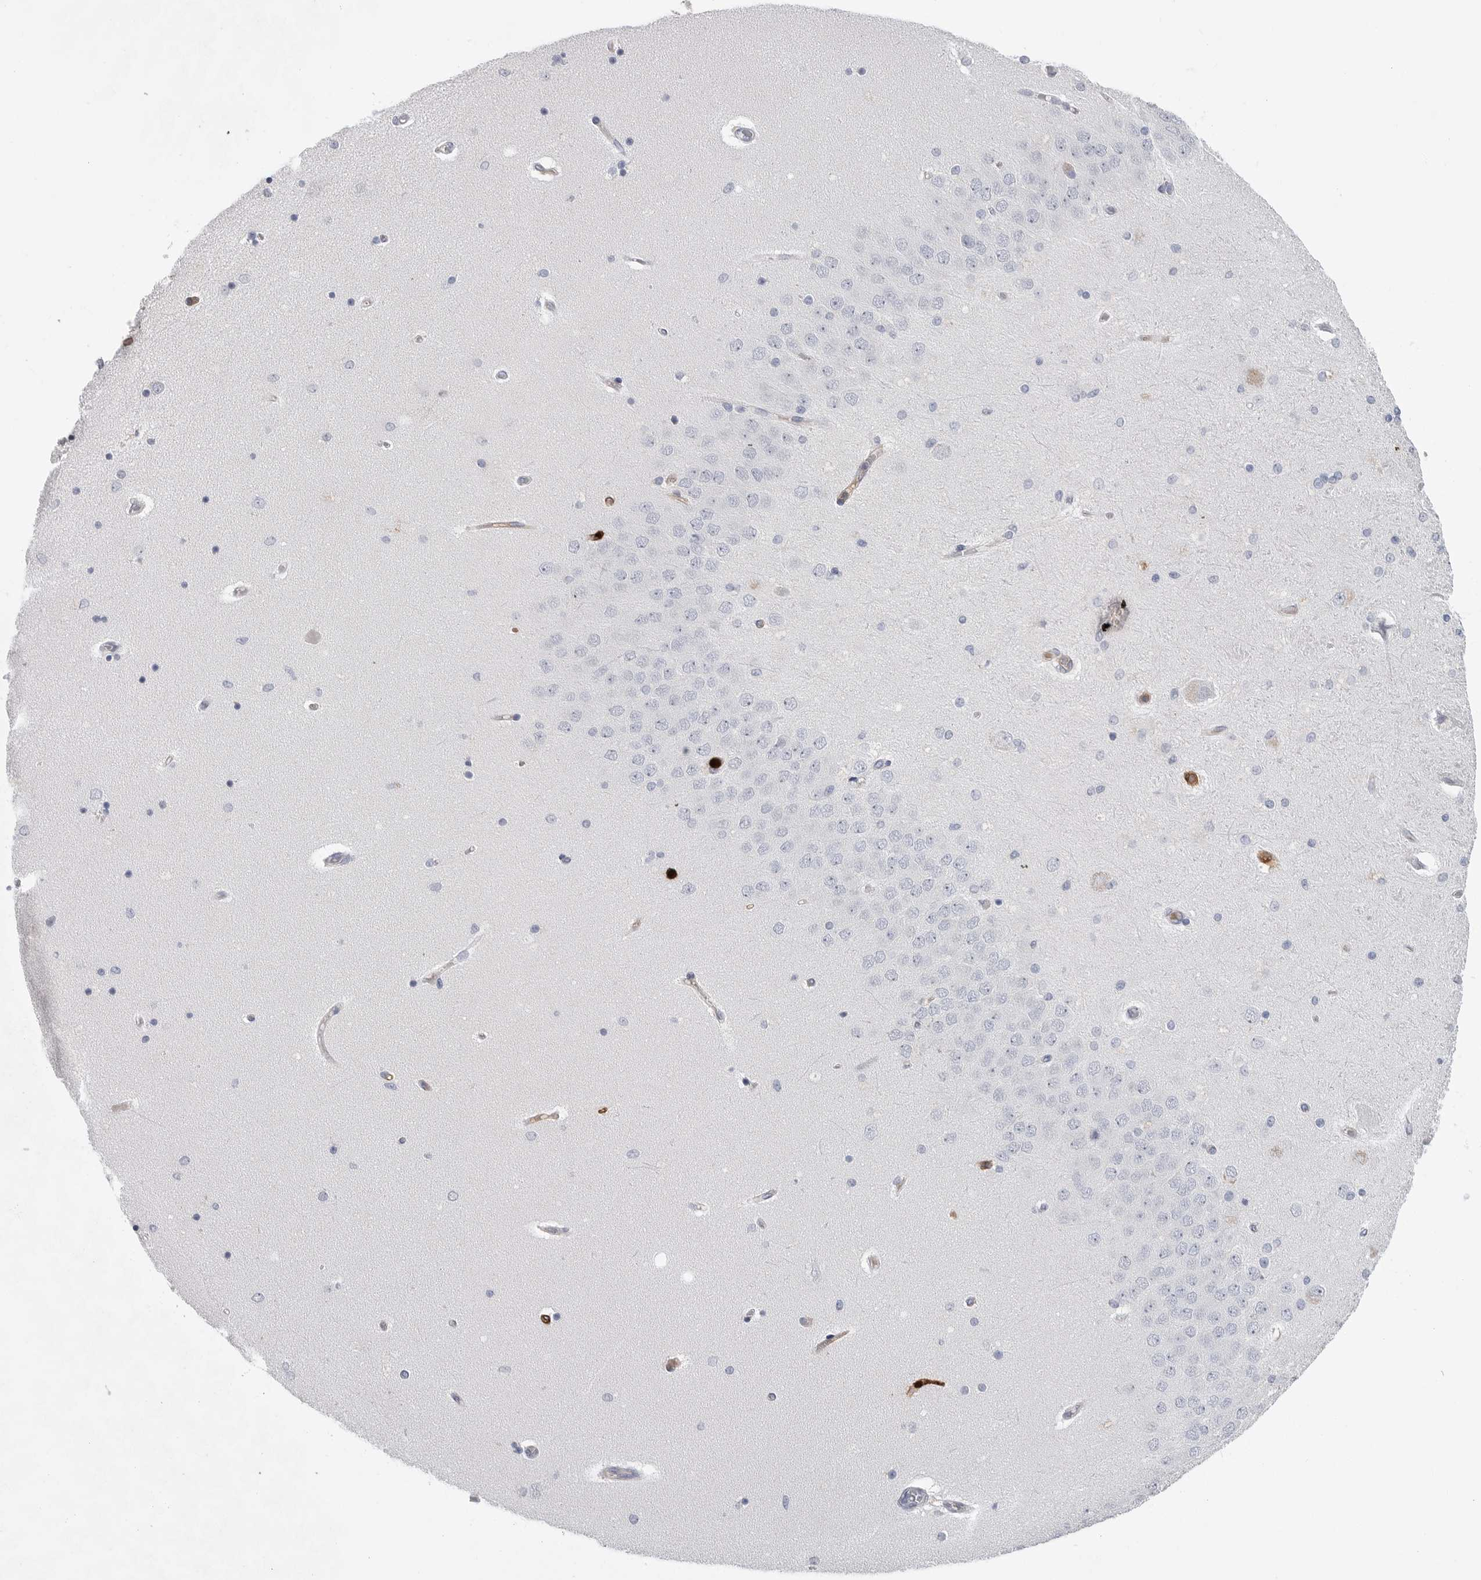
{"staining": {"intensity": "negative", "quantity": "none", "location": "none"}, "tissue": "hippocampus", "cell_type": "Glial cells", "image_type": "normal", "snomed": [{"axis": "morphology", "description": "Normal tissue, NOS"}, {"axis": "topography", "description": "Hippocampus"}], "caption": "High power microscopy histopathology image of an immunohistochemistry (IHC) micrograph of normal hippocampus, revealing no significant positivity in glial cells.", "gene": "CYB561D1", "patient": {"sex": "female", "age": 54}}